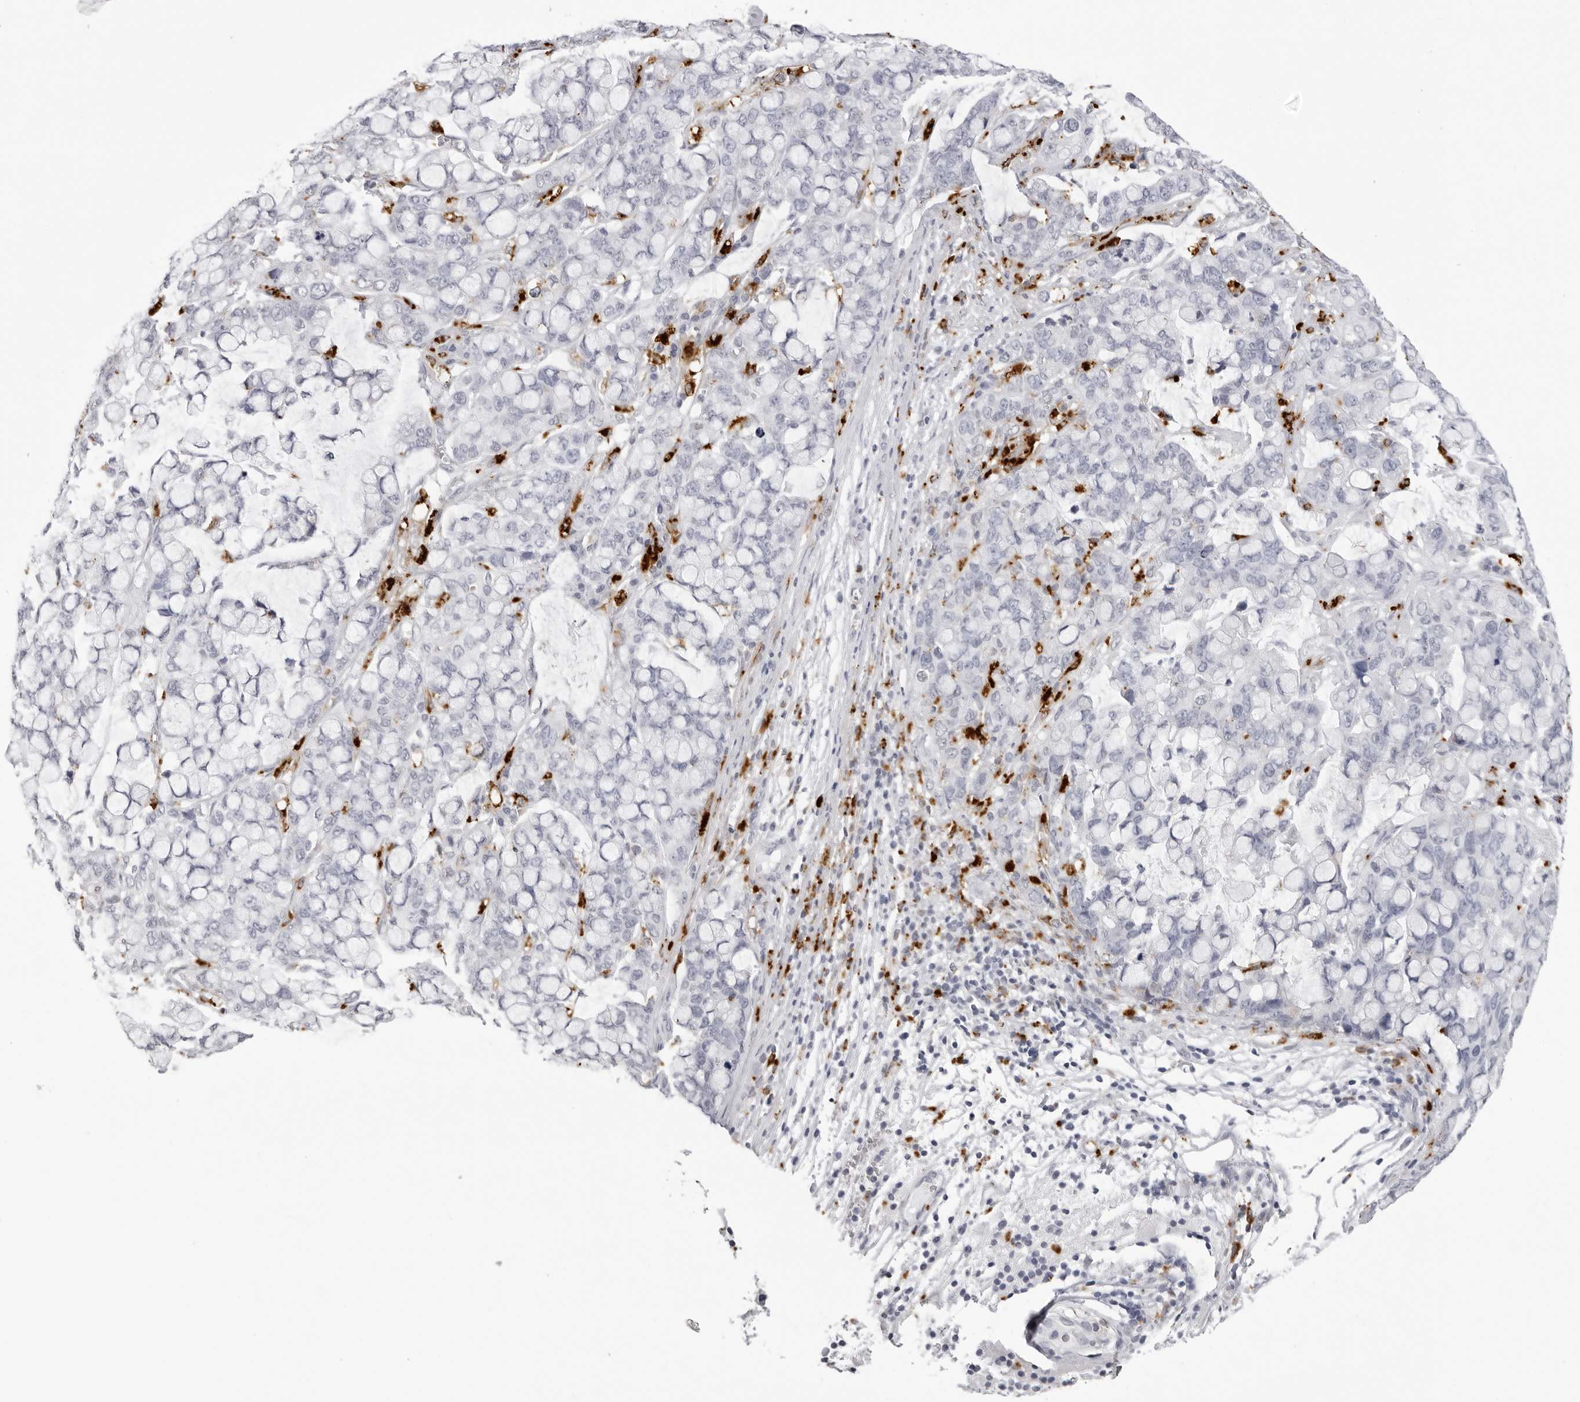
{"staining": {"intensity": "negative", "quantity": "none", "location": "none"}, "tissue": "stomach cancer", "cell_type": "Tumor cells", "image_type": "cancer", "snomed": [{"axis": "morphology", "description": "Adenocarcinoma, NOS"}, {"axis": "topography", "description": "Stomach, lower"}], "caption": "IHC micrograph of human stomach adenocarcinoma stained for a protein (brown), which displays no staining in tumor cells. The staining was performed using DAB (3,3'-diaminobenzidine) to visualize the protein expression in brown, while the nuclei were stained in blue with hematoxylin (Magnification: 20x).", "gene": "IL25", "patient": {"sex": "male", "age": 84}}